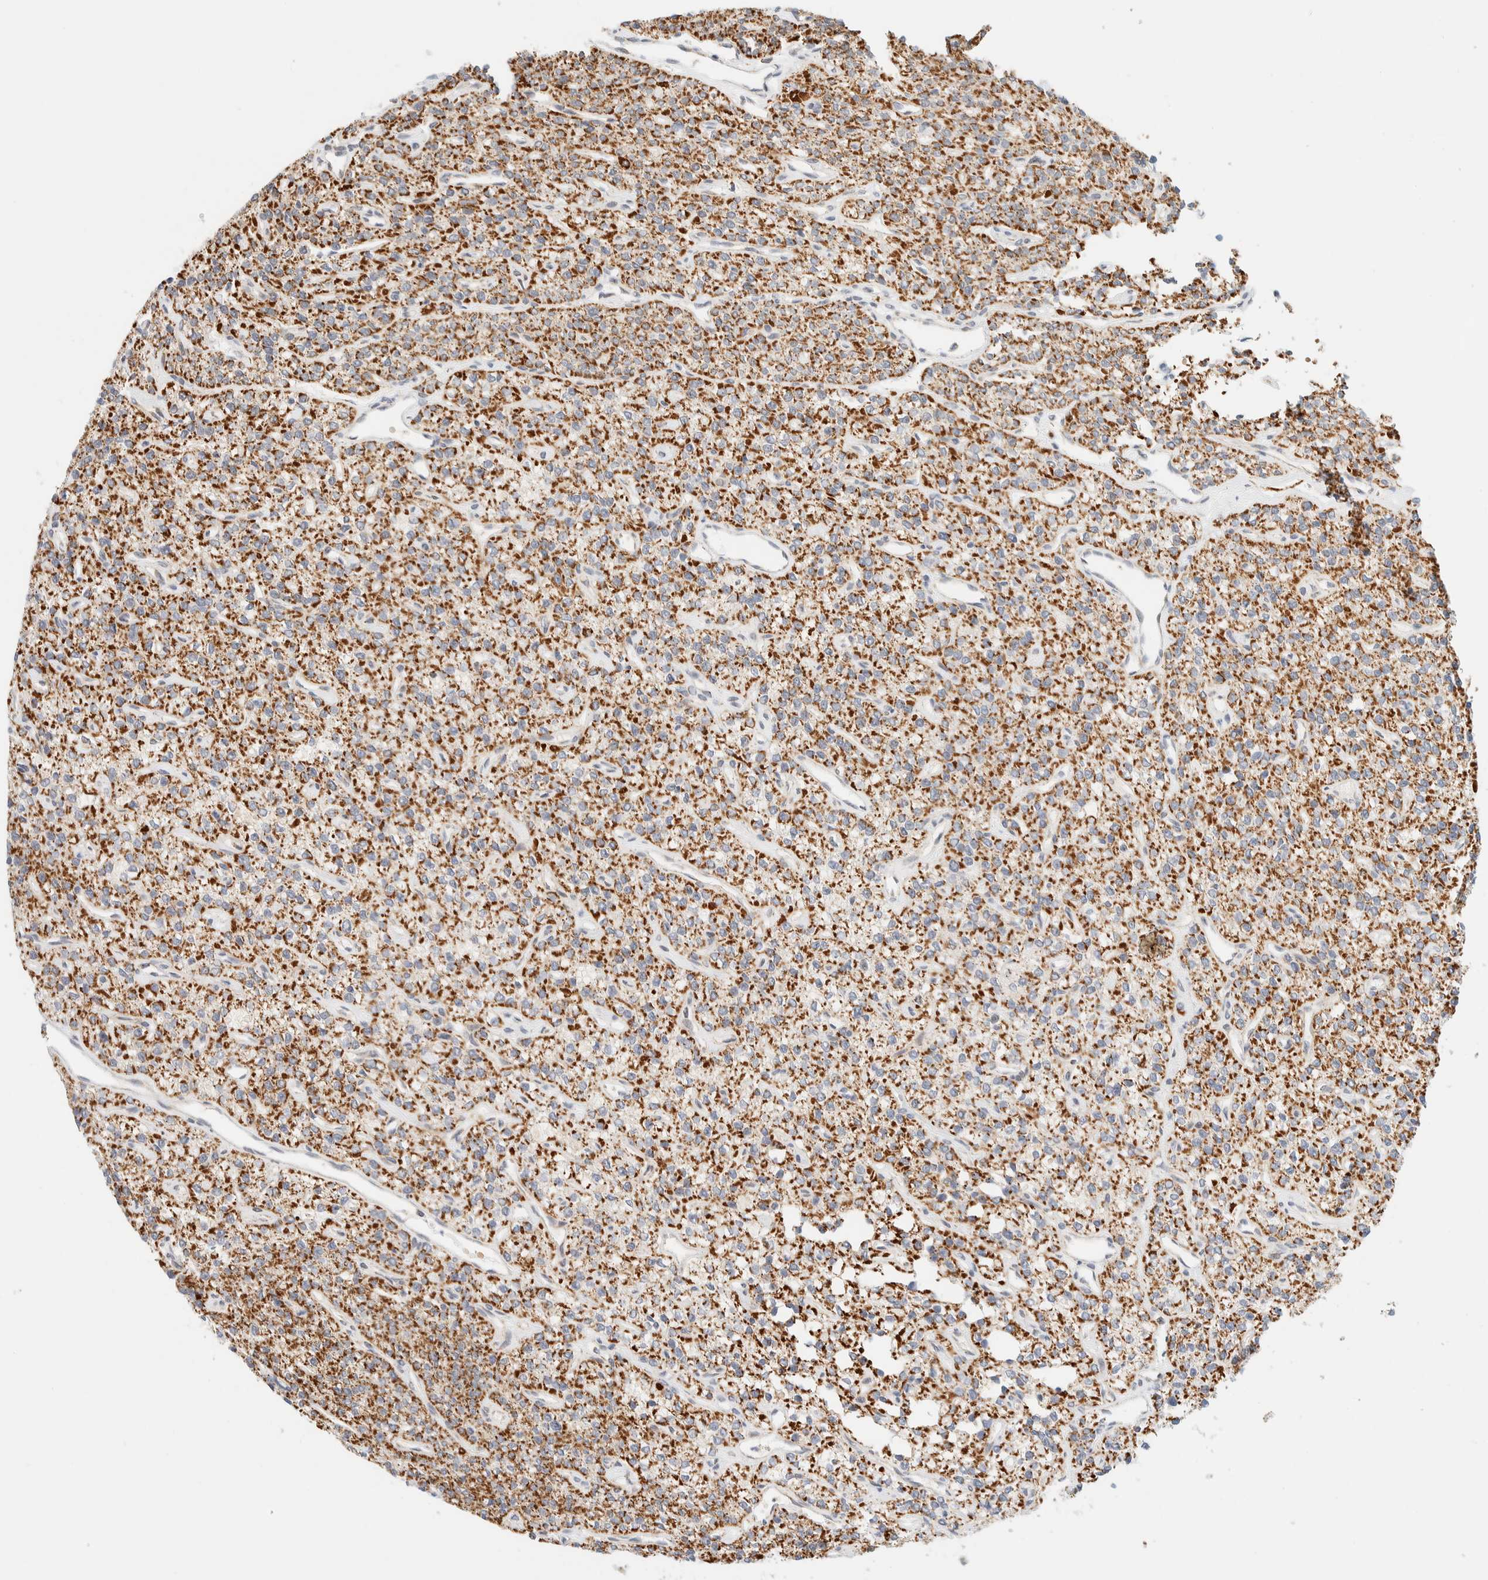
{"staining": {"intensity": "moderate", "quantity": ">75%", "location": "cytoplasmic/membranous"}, "tissue": "parathyroid gland", "cell_type": "Glandular cells", "image_type": "normal", "snomed": [{"axis": "morphology", "description": "Normal tissue, NOS"}, {"axis": "topography", "description": "Parathyroid gland"}], "caption": "Glandular cells exhibit medium levels of moderate cytoplasmic/membranous expression in about >75% of cells in unremarkable parathyroid gland.", "gene": "PPM1K", "patient": {"sex": "male", "age": 46}}